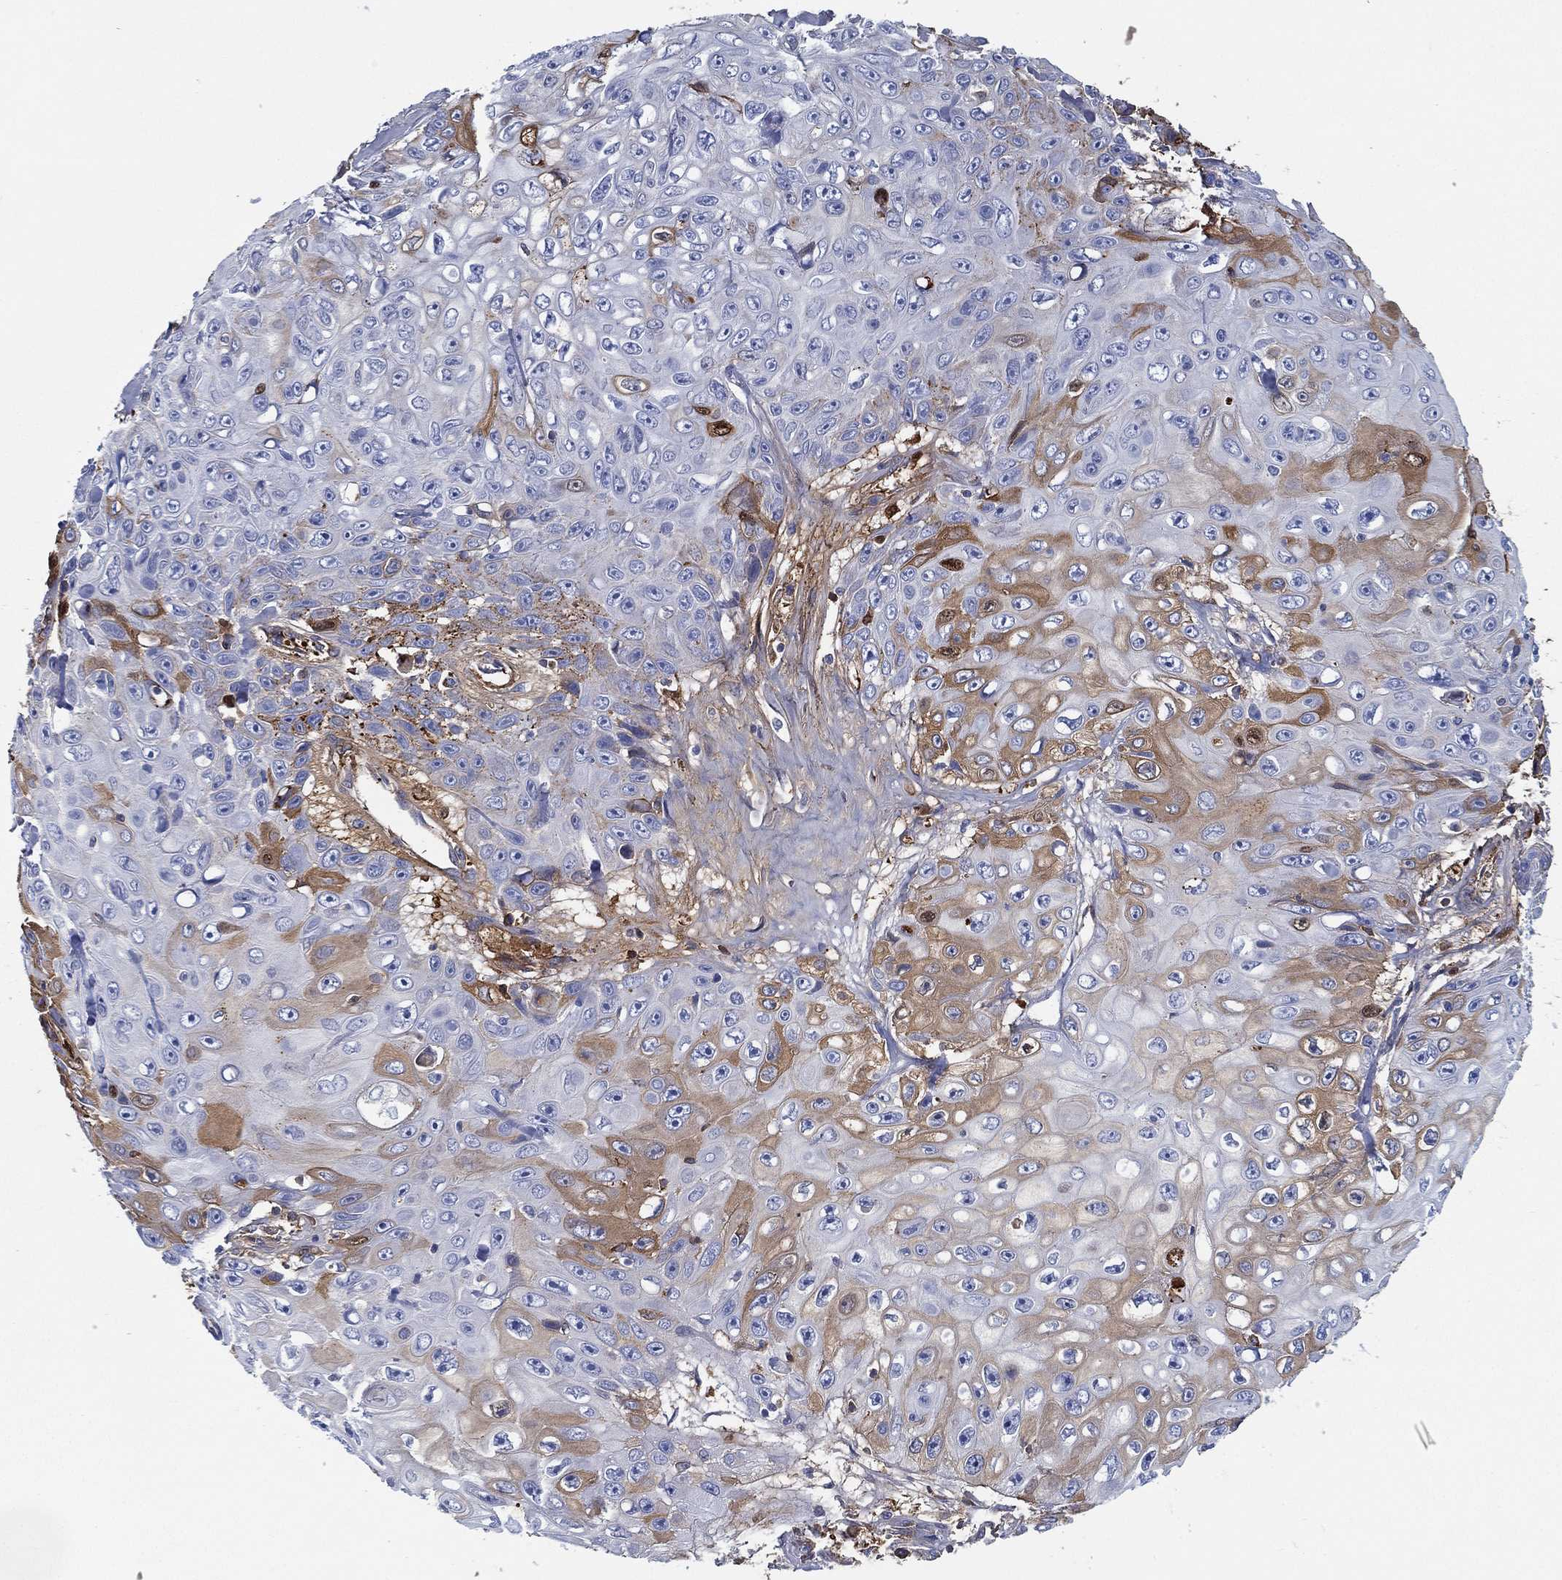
{"staining": {"intensity": "moderate", "quantity": "<25%", "location": "cytoplasmic/membranous"}, "tissue": "skin cancer", "cell_type": "Tumor cells", "image_type": "cancer", "snomed": [{"axis": "morphology", "description": "Squamous cell carcinoma, NOS"}, {"axis": "topography", "description": "Skin"}], "caption": "Approximately <25% of tumor cells in human skin squamous cell carcinoma show moderate cytoplasmic/membranous protein positivity as visualized by brown immunohistochemical staining.", "gene": "IFNB1", "patient": {"sex": "male", "age": 82}}